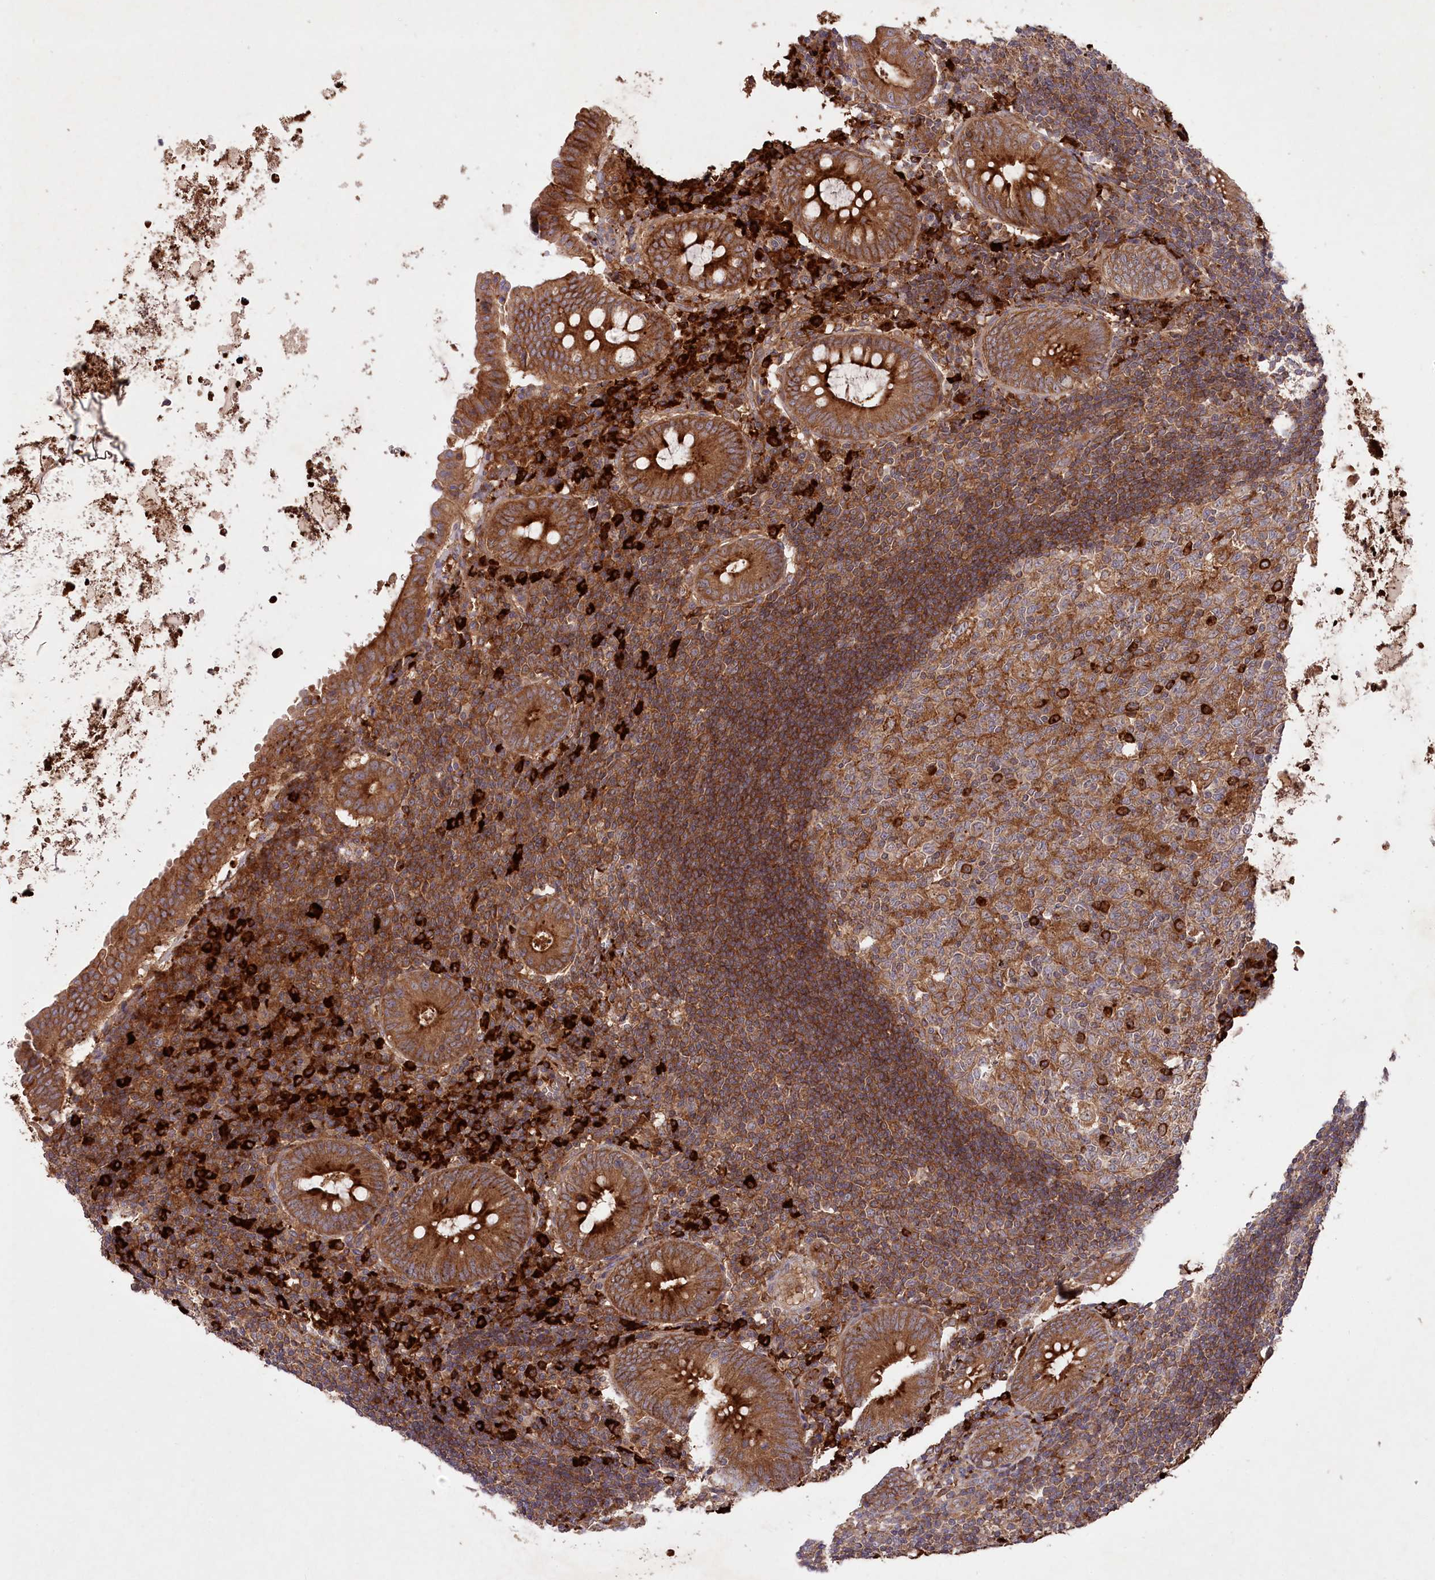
{"staining": {"intensity": "strong", "quantity": ">75%", "location": "cytoplasmic/membranous"}, "tissue": "appendix", "cell_type": "Glandular cells", "image_type": "normal", "snomed": [{"axis": "morphology", "description": "Normal tissue, NOS"}, {"axis": "topography", "description": "Appendix"}], "caption": "High-magnification brightfield microscopy of unremarkable appendix stained with DAB (brown) and counterstained with hematoxylin (blue). glandular cells exhibit strong cytoplasmic/membranous staining is seen in about>75% of cells.", "gene": "PPP1R21", "patient": {"sex": "female", "age": 54}}